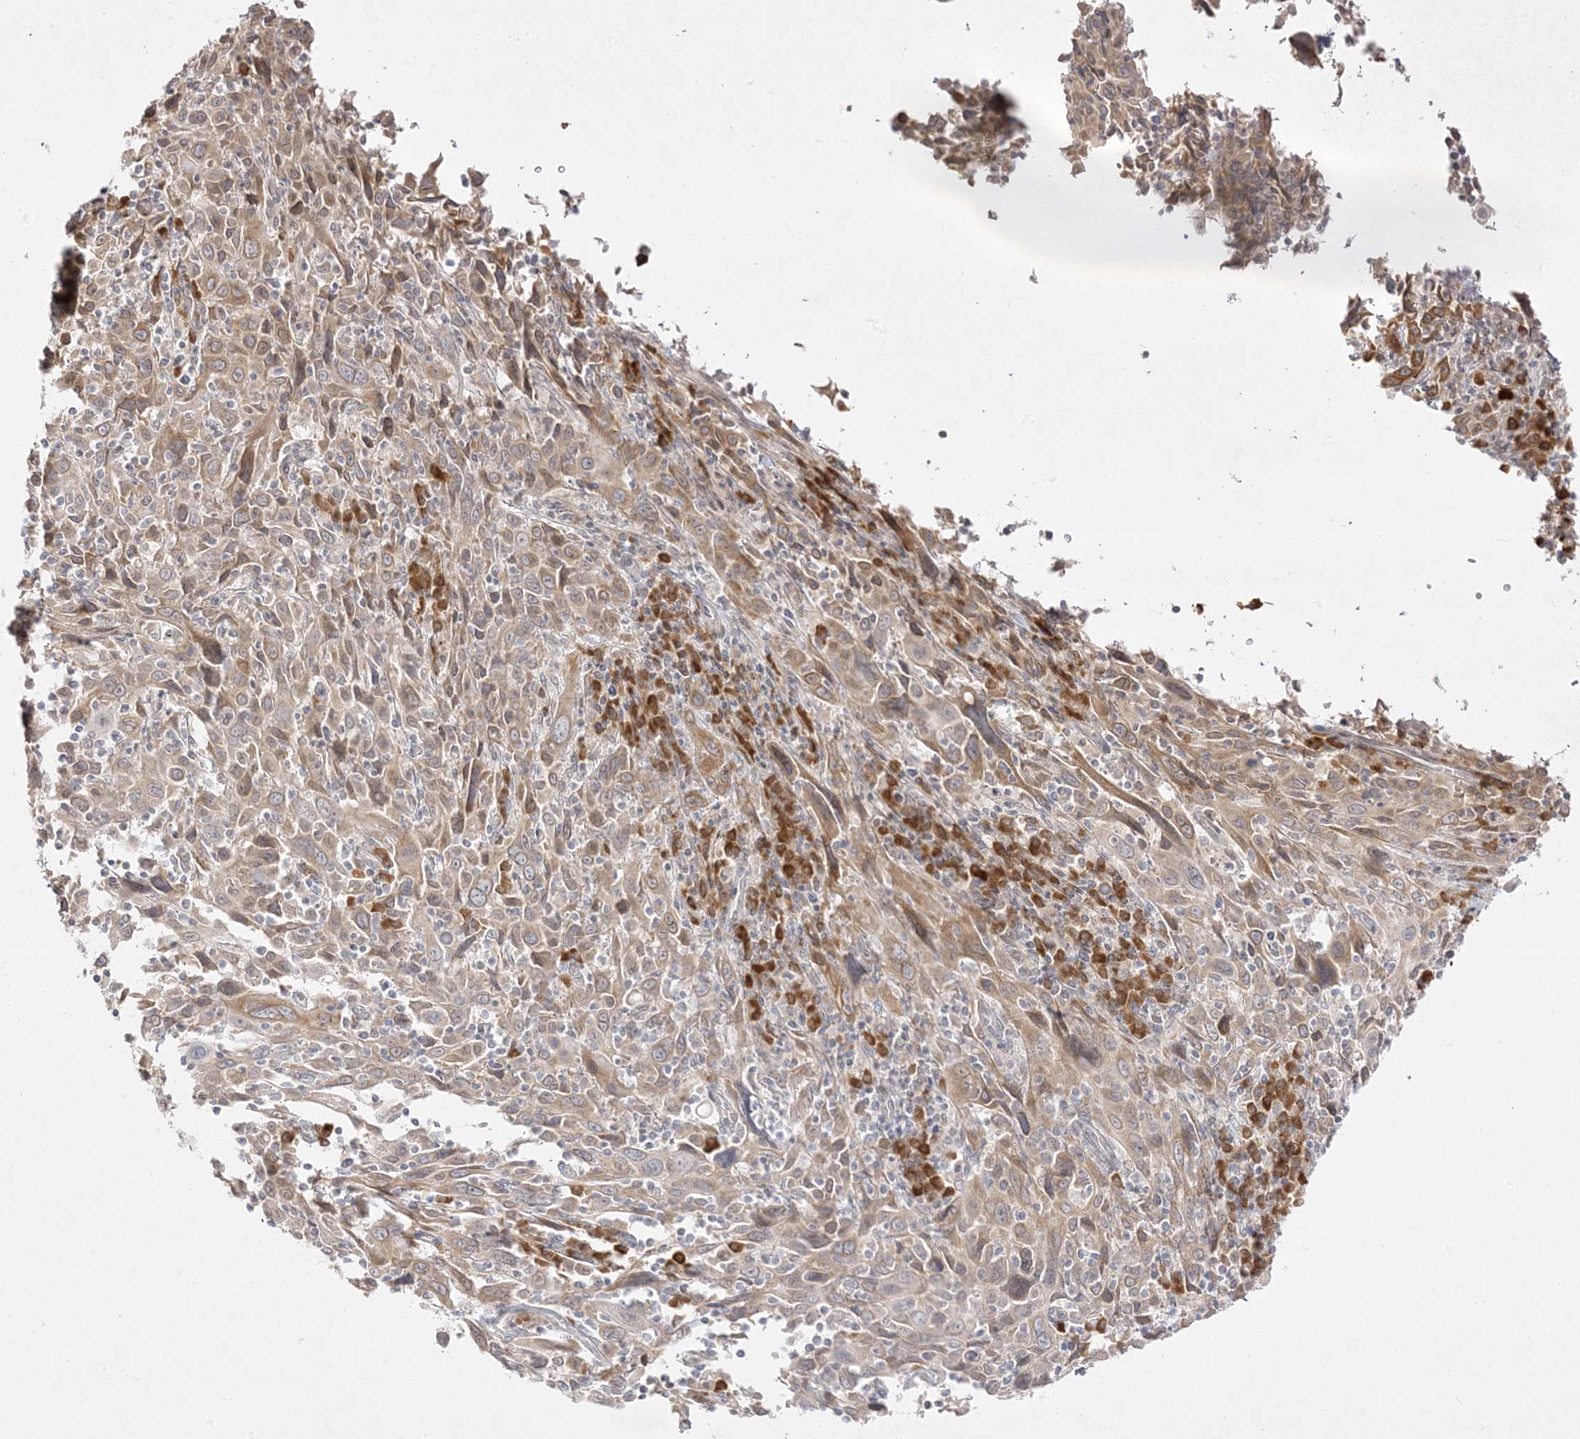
{"staining": {"intensity": "weak", "quantity": ">75%", "location": "cytoplasmic/membranous"}, "tissue": "cervical cancer", "cell_type": "Tumor cells", "image_type": "cancer", "snomed": [{"axis": "morphology", "description": "Squamous cell carcinoma, NOS"}, {"axis": "topography", "description": "Cervix"}], "caption": "Protein staining of cervical squamous cell carcinoma tissue exhibits weak cytoplasmic/membranous positivity in approximately >75% of tumor cells.", "gene": "C2CD2", "patient": {"sex": "female", "age": 46}}